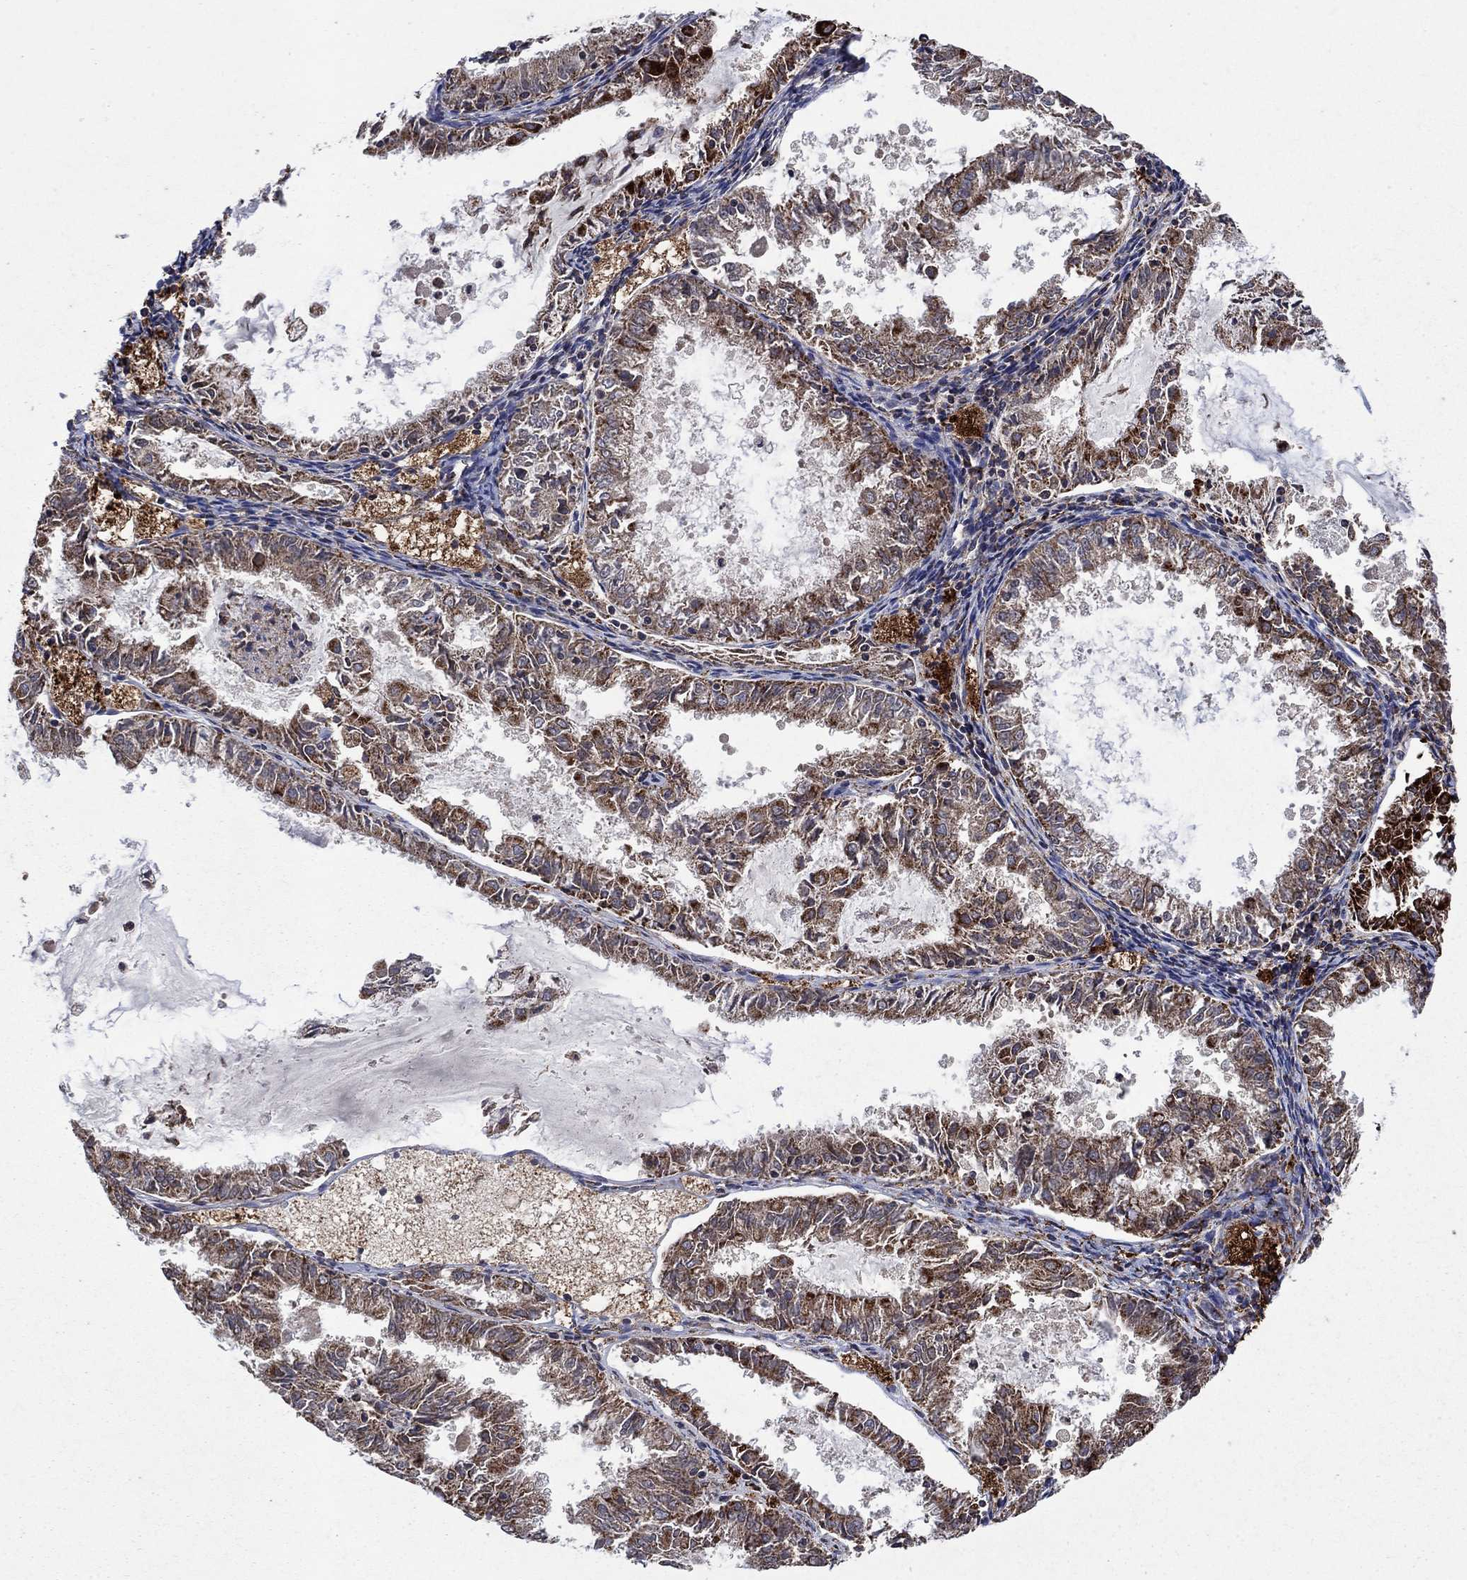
{"staining": {"intensity": "strong", "quantity": "<25%", "location": "cytoplasmic/membranous"}, "tissue": "endometrial cancer", "cell_type": "Tumor cells", "image_type": "cancer", "snomed": [{"axis": "morphology", "description": "Adenocarcinoma, NOS"}, {"axis": "topography", "description": "Endometrium"}], "caption": "Immunohistochemical staining of human endometrial adenocarcinoma reveals strong cytoplasmic/membranous protein positivity in about <25% of tumor cells. Using DAB (3,3'-diaminobenzidine) (brown) and hematoxylin (blue) stains, captured at high magnification using brightfield microscopy.", "gene": "DPH1", "patient": {"sex": "female", "age": 57}}